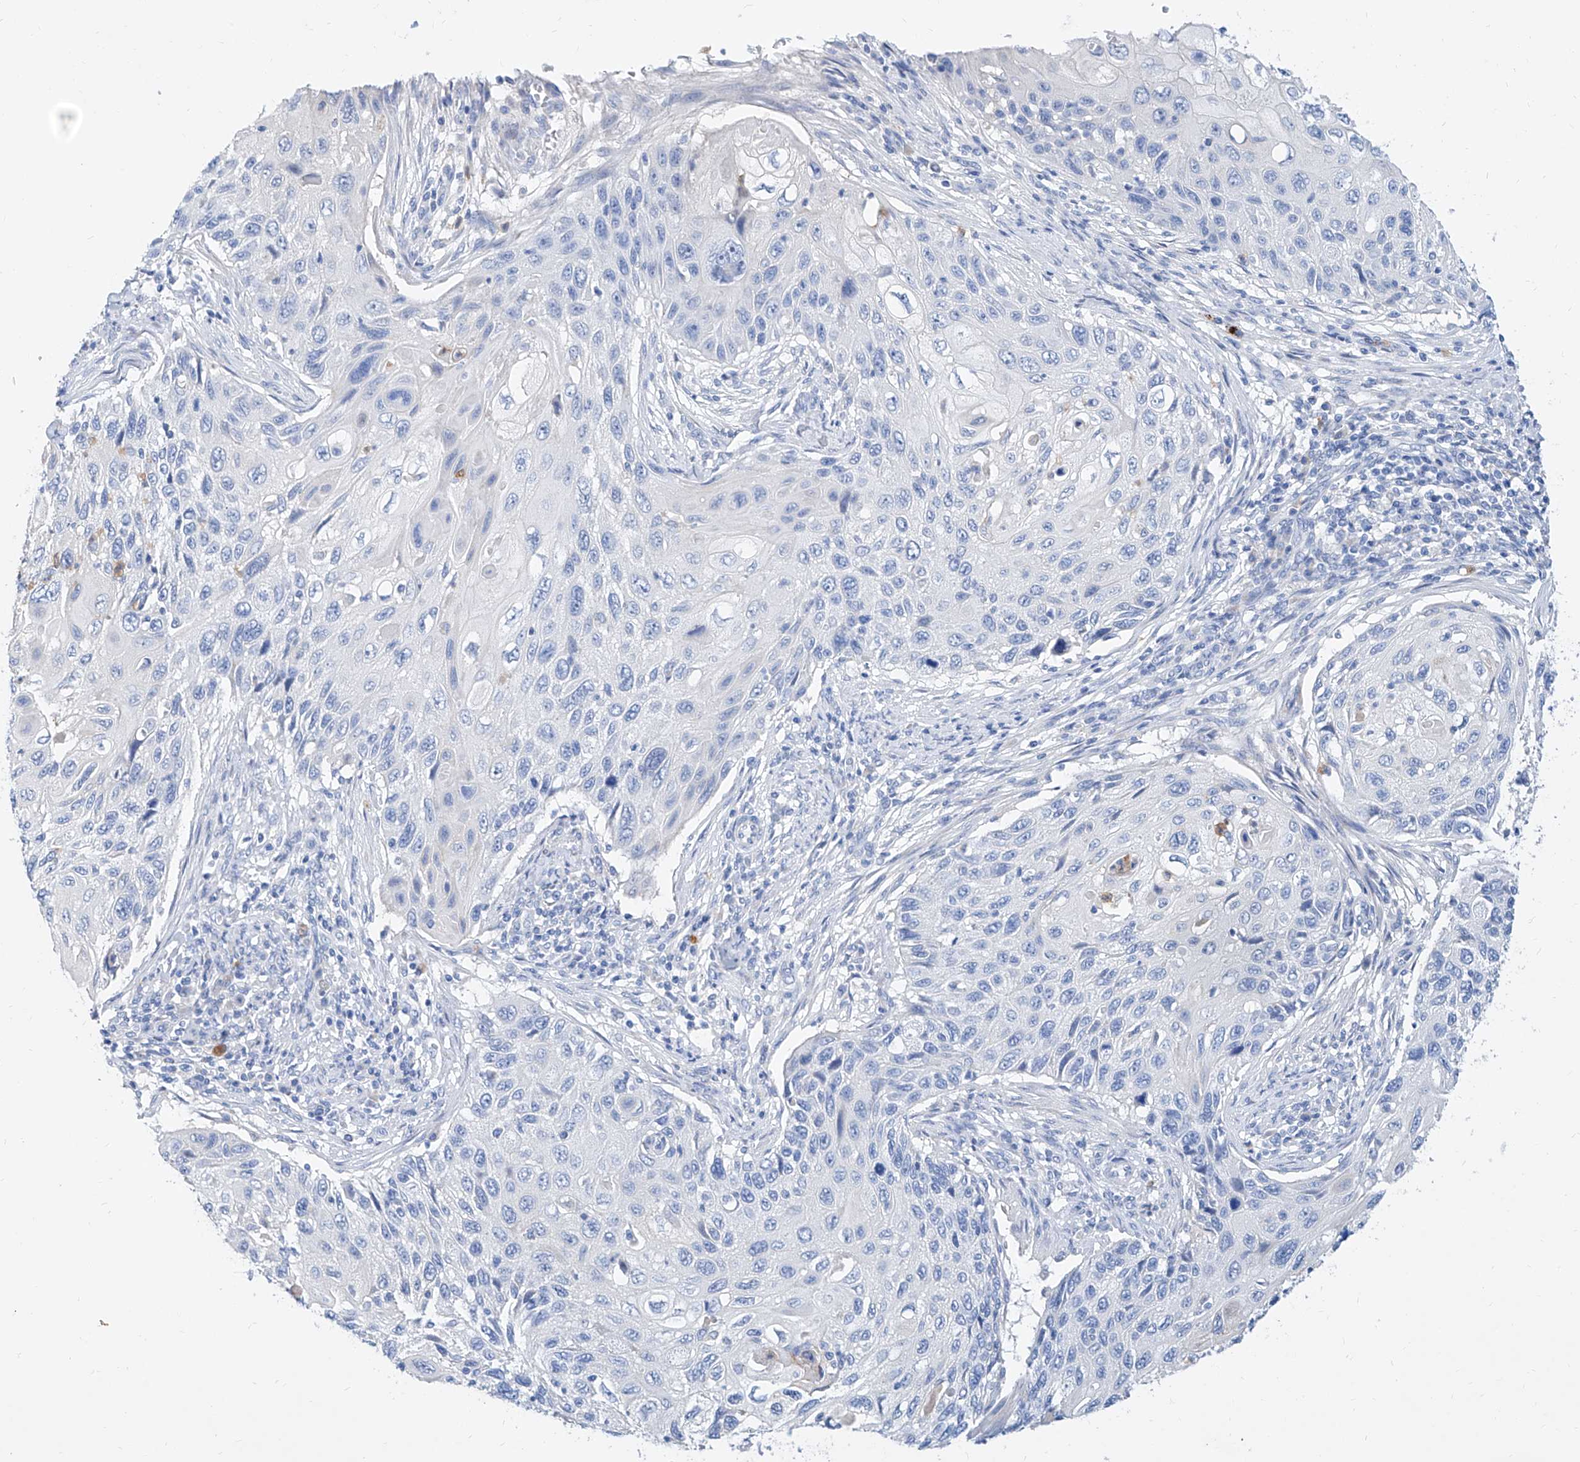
{"staining": {"intensity": "negative", "quantity": "none", "location": "none"}, "tissue": "cervical cancer", "cell_type": "Tumor cells", "image_type": "cancer", "snomed": [{"axis": "morphology", "description": "Squamous cell carcinoma, NOS"}, {"axis": "topography", "description": "Cervix"}], "caption": "DAB (3,3'-diaminobenzidine) immunohistochemical staining of cervical cancer (squamous cell carcinoma) exhibits no significant staining in tumor cells. The staining was performed using DAB to visualize the protein expression in brown, while the nuclei were stained in blue with hematoxylin (Magnification: 20x).", "gene": "SLC25A29", "patient": {"sex": "female", "age": 70}}